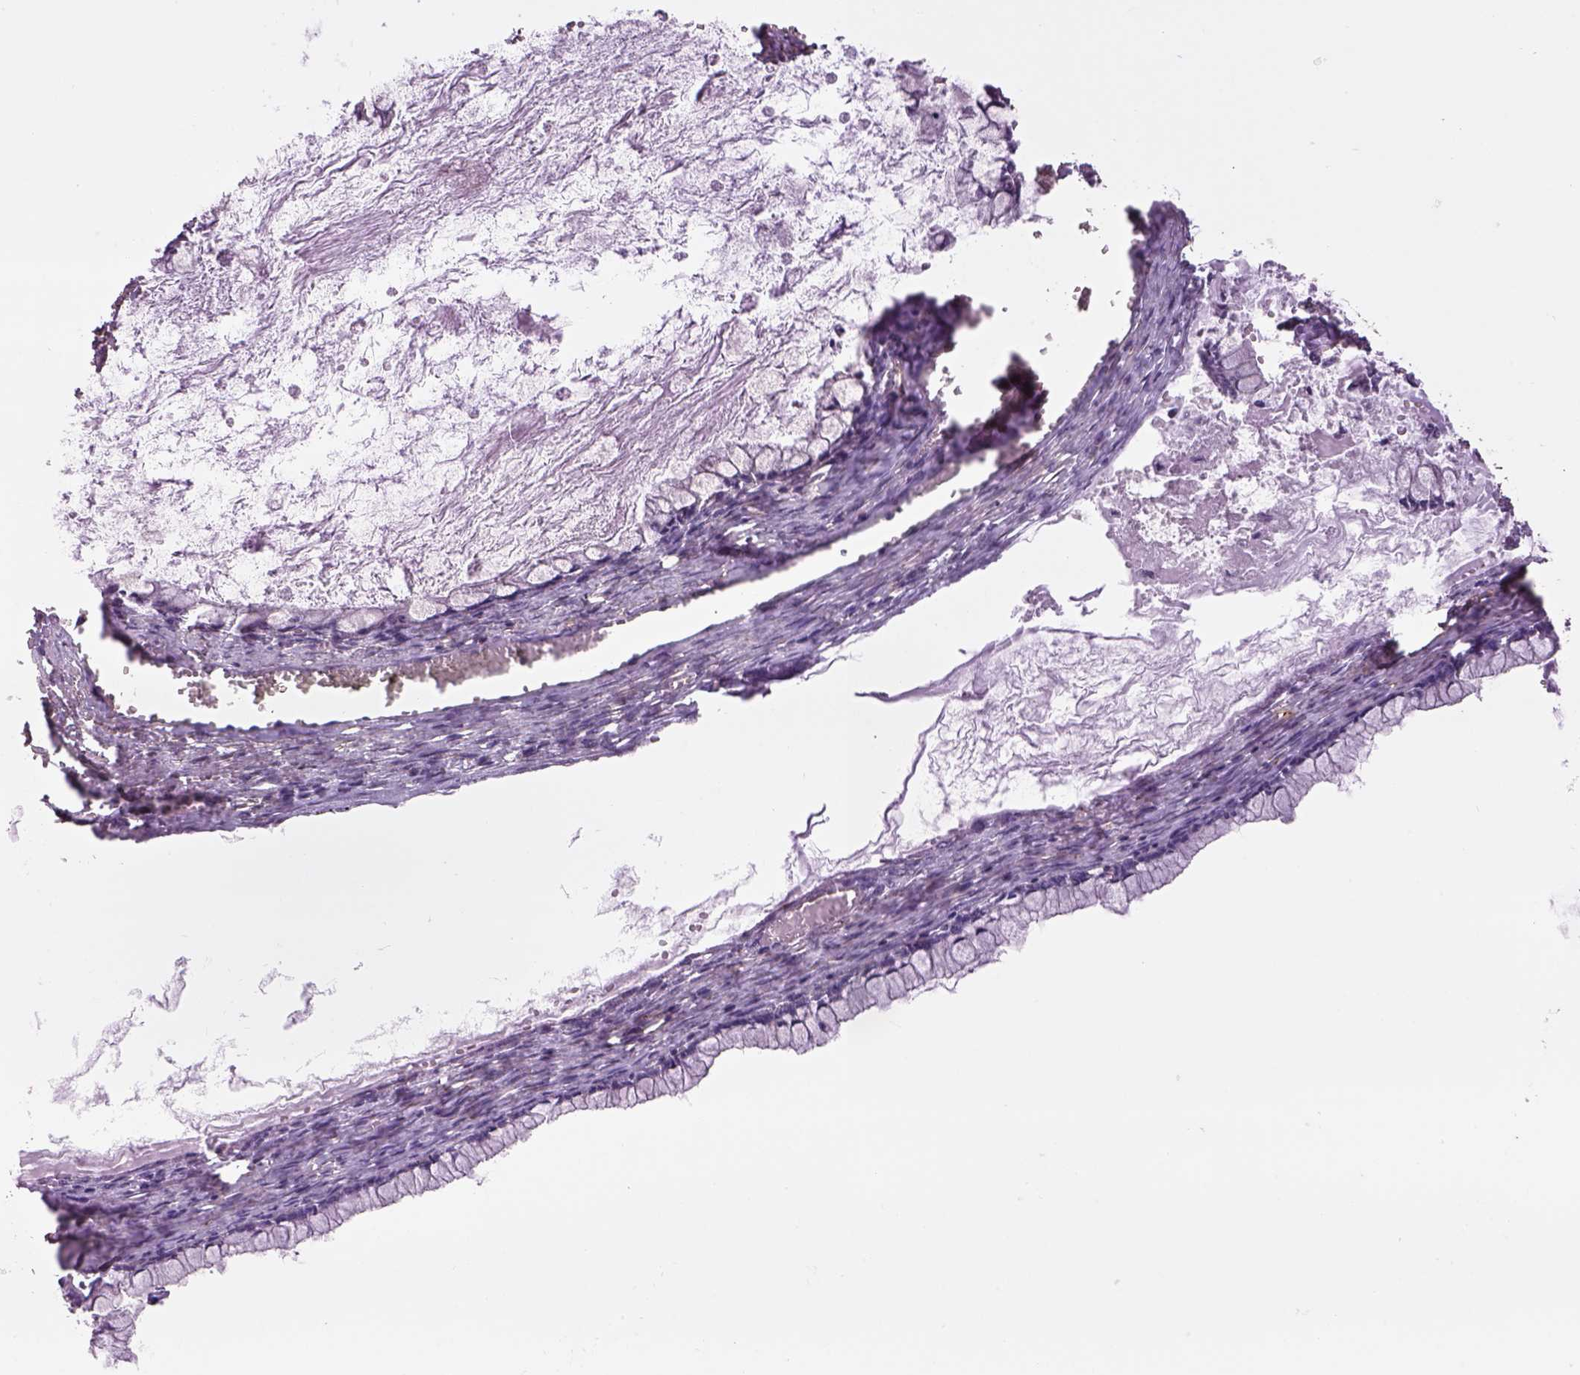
{"staining": {"intensity": "negative", "quantity": "none", "location": "none"}, "tissue": "ovarian cancer", "cell_type": "Tumor cells", "image_type": "cancer", "snomed": [{"axis": "morphology", "description": "Cystadenocarcinoma, mucinous, NOS"}, {"axis": "topography", "description": "Ovary"}], "caption": "This photomicrograph is of ovarian cancer (mucinous cystadenocarcinoma) stained with immunohistochemistry to label a protein in brown with the nuclei are counter-stained blue. There is no expression in tumor cells. (Stains: DAB IHC with hematoxylin counter stain, Microscopy: brightfield microscopy at high magnification).", "gene": "LIN7A", "patient": {"sex": "female", "age": 67}}